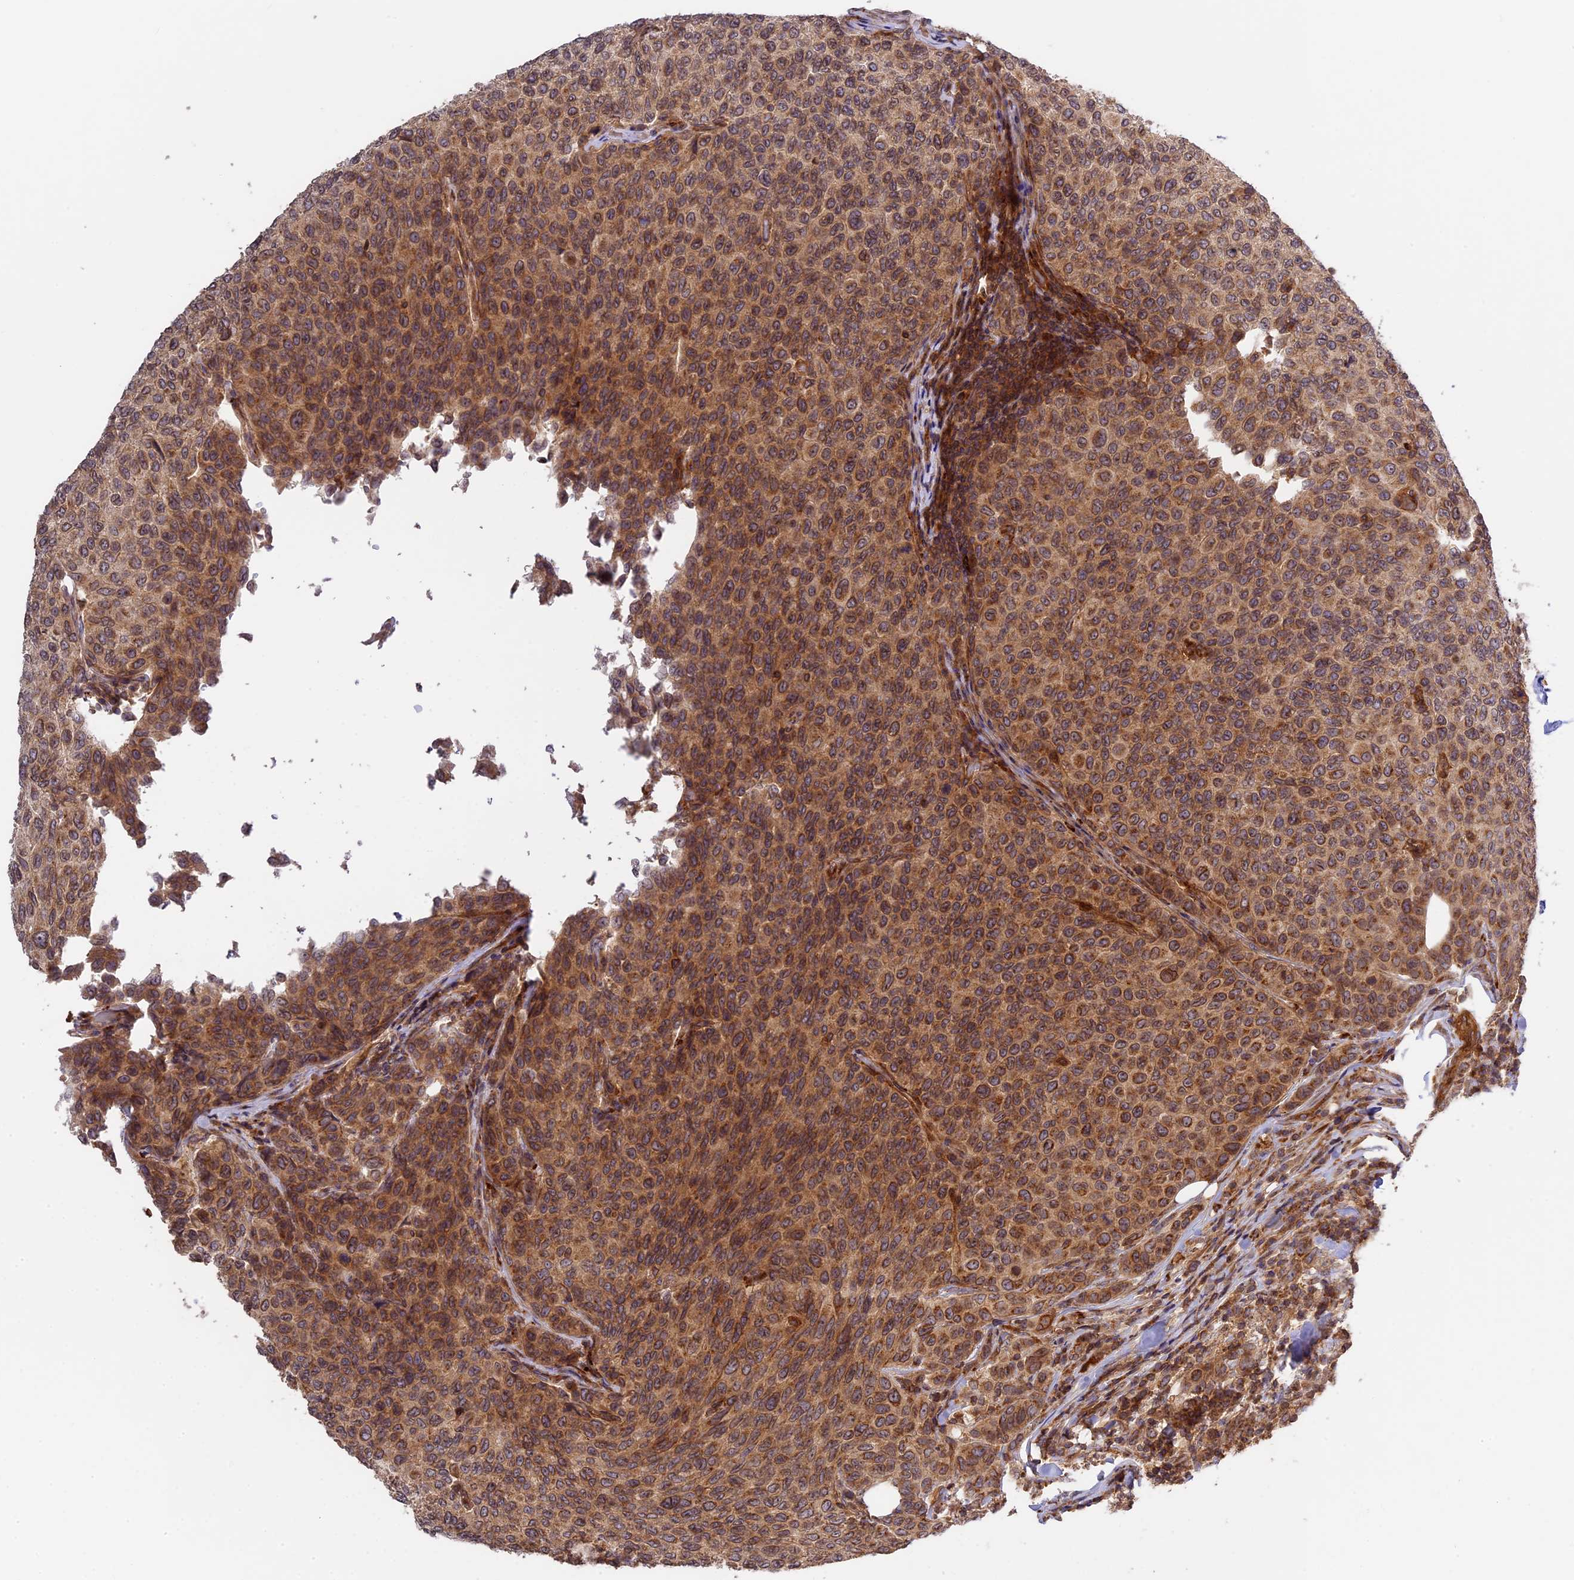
{"staining": {"intensity": "moderate", "quantity": ">75%", "location": "cytoplasmic/membranous"}, "tissue": "breast cancer", "cell_type": "Tumor cells", "image_type": "cancer", "snomed": [{"axis": "morphology", "description": "Duct carcinoma"}, {"axis": "topography", "description": "Breast"}], "caption": "A histopathology image showing moderate cytoplasmic/membranous expression in about >75% of tumor cells in breast infiltrating ductal carcinoma, as visualized by brown immunohistochemical staining.", "gene": "DGKH", "patient": {"sex": "female", "age": 55}}